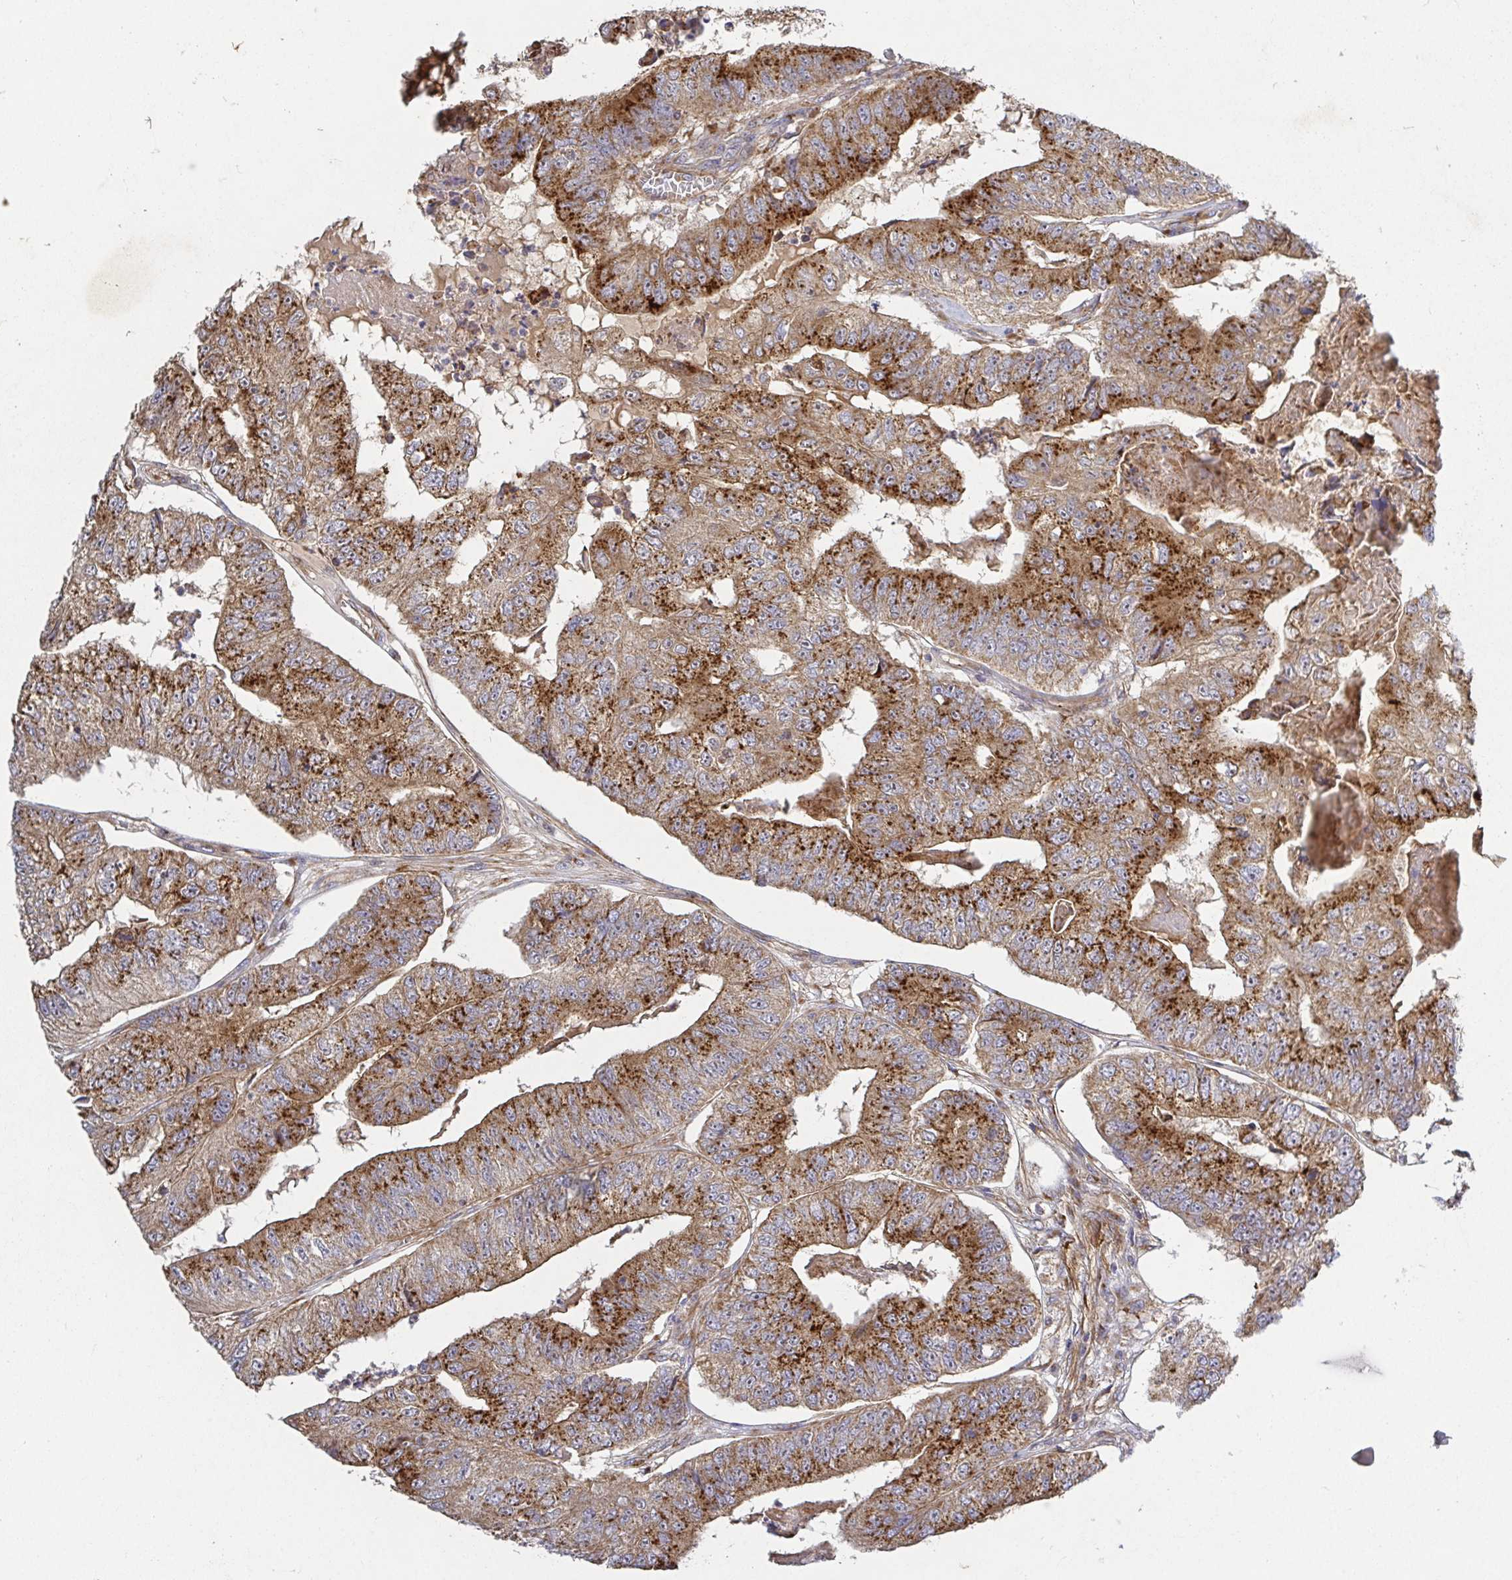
{"staining": {"intensity": "strong", "quantity": ">75%", "location": "cytoplasmic/membranous"}, "tissue": "colorectal cancer", "cell_type": "Tumor cells", "image_type": "cancer", "snomed": [{"axis": "morphology", "description": "Adenocarcinoma, NOS"}, {"axis": "topography", "description": "Colon"}], "caption": "A photomicrograph of colorectal cancer (adenocarcinoma) stained for a protein reveals strong cytoplasmic/membranous brown staining in tumor cells. The staining is performed using DAB brown chromogen to label protein expression. The nuclei are counter-stained blue using hematoxylin.", "gene": "TM9SF4", "patient": {"sex": "female", "age": 67}}